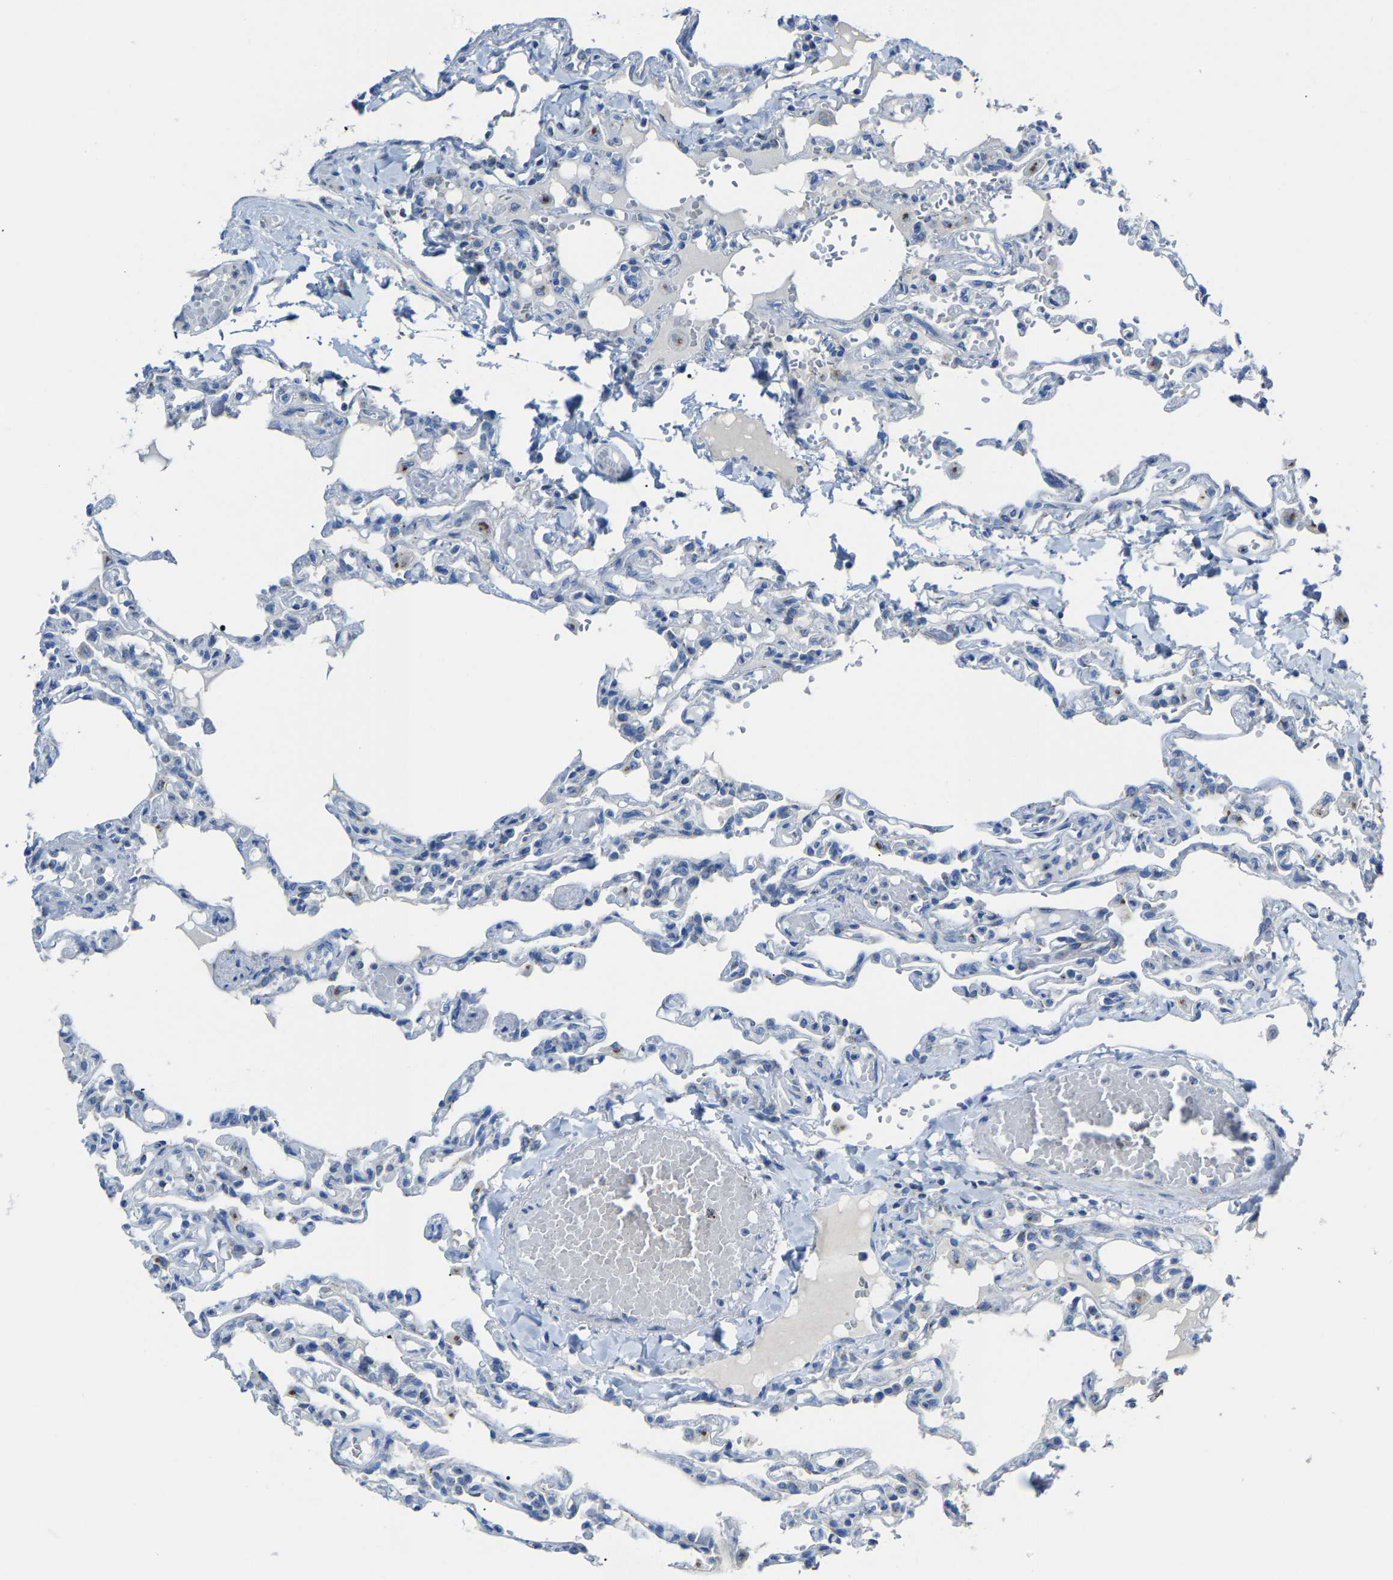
{"staining": {"intensity": "negative", "quantity": "none", "location": "none"}, "tissue": "lung", "cell_type": "Alveolar cells", "image_type": "normal", "snomed": [{"axis": "morphology", "description": "Normal tissue, NOS"}, {"axis": "topography", "description": "Lung"}], "caption": "Immunohistochemistry (IHC) of normal lung displays no staining in alveolar cells. (Stains: DAB (3,3'-diaminobenzidine) immunohistochemistry (IHC) with hematoxylin counter stain, Microscopy: brightfield microscopy at high magnification).", "gene": "CANT1", "patient": {"sex": "male", "age": 21}}